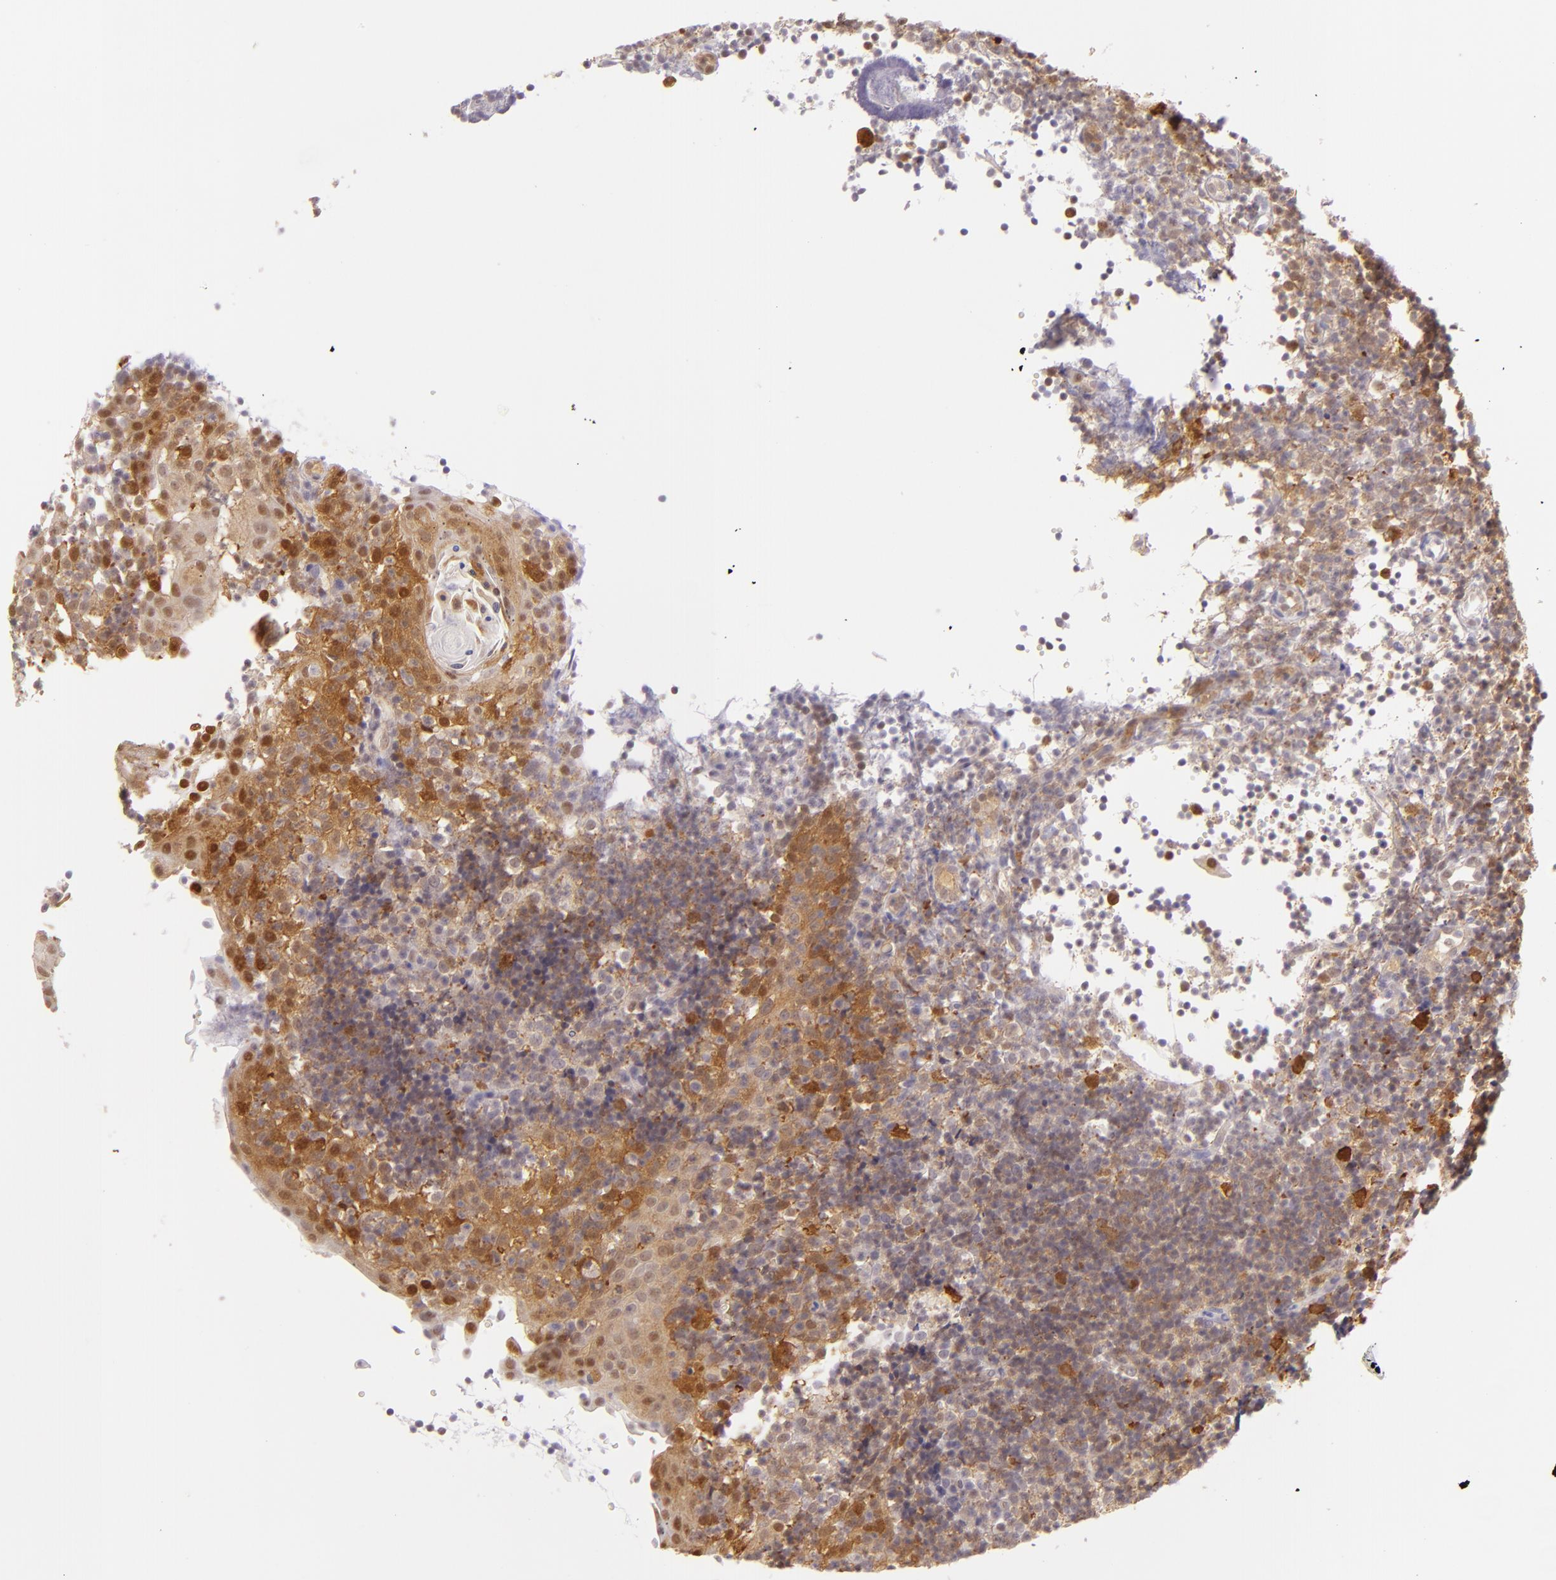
{"staining": {"intensity": "strong", "quantity": ">75%", "location": "cytoplasmic/membranous"}, "tissue": "tonsil", "cell_type": "Germinal center cells", "image_type": "normal", "snomed": [{"axis": "morphology", "description": "Normal tissue, NOS"}, {"axis": "topography", "description": "Tonsil"}], "caption": "Immunohistochemistry (IHC) image of benign human tonsil stained for a protein (brown), which exhibits high levels of strong cytoplasmic/membranous expression in about >75% of germinal center cells.", "gene": "HSPH1", "patient": {"sex": "female", "age": 40}}